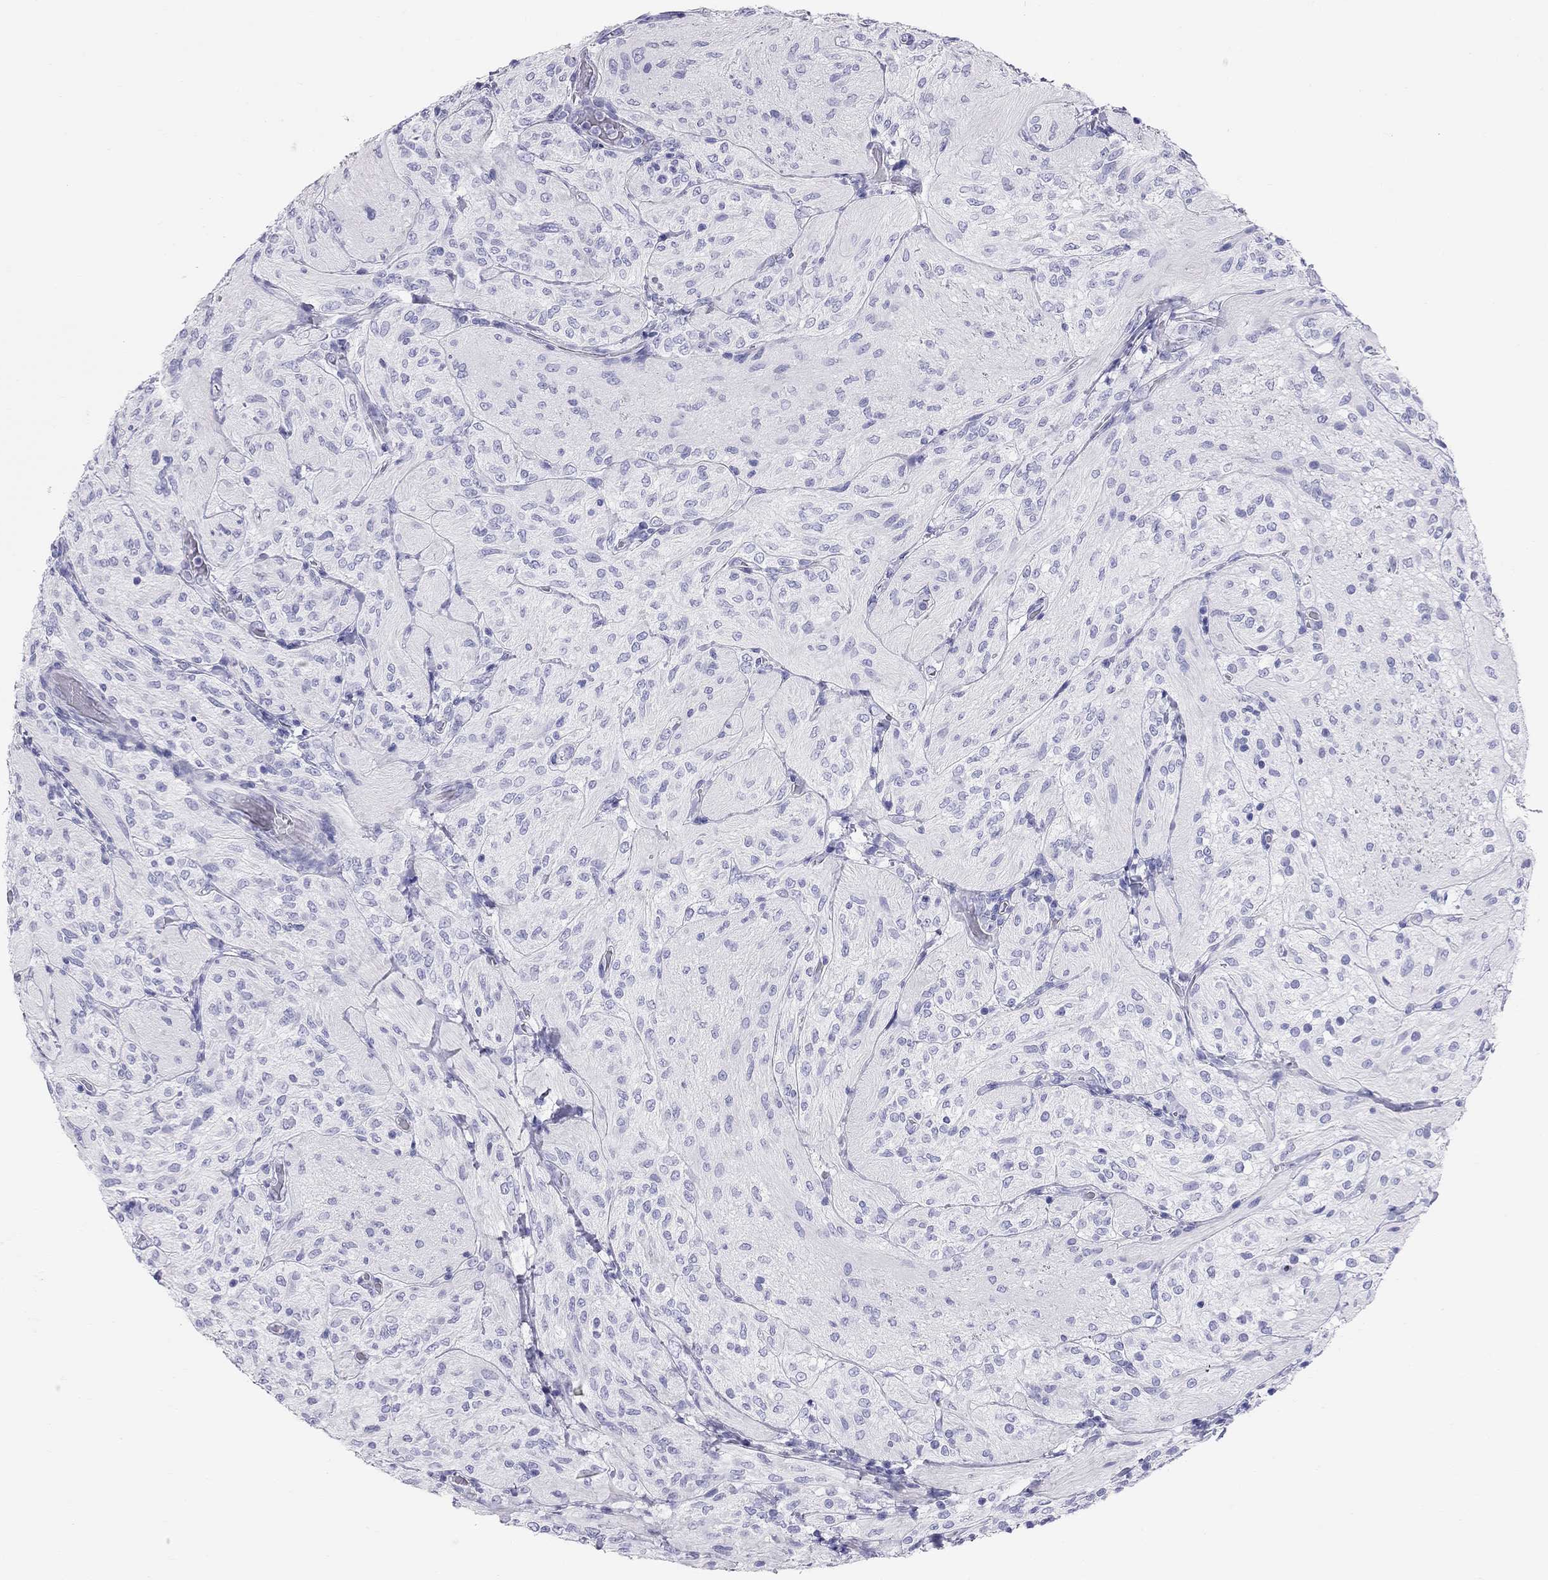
{"staining": {"intensity": "negative", "quantity": "none", "location": "none"}, "tissue": "glioma", "cell_type": "Tumor cells", "image_type": "cancer", "snomed": [{"axis": "morphology", "description": "Glioma, malignant, Low grade"}, {"axis": "topography", "description": "Brain"}], "caption": "An IHC image of glioma is shown. There is no staining in tumor cells of glioma.", "gene": "TRPM3", "patient": {"sex": "male", "age": 3}}